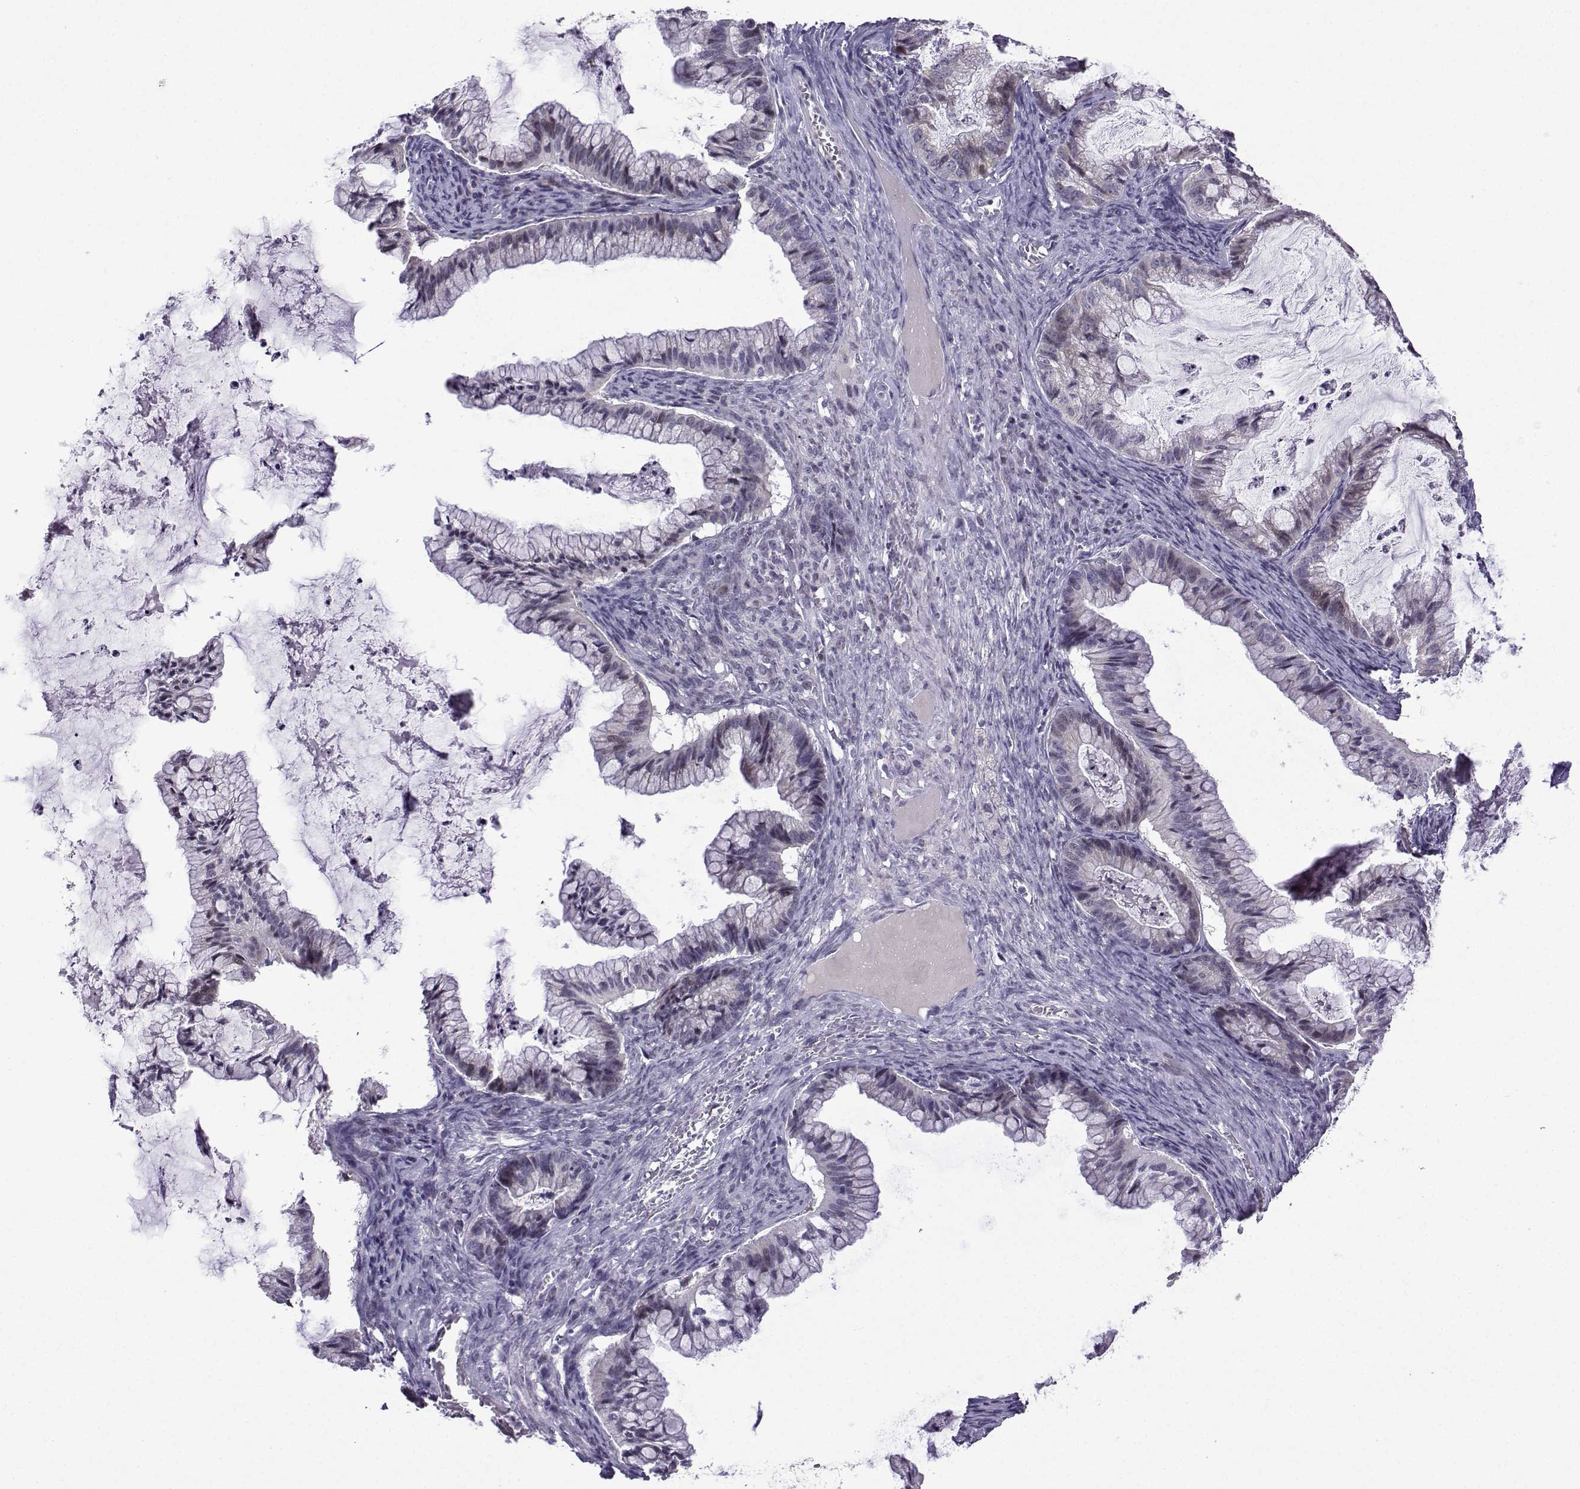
{"staining": {"intensity": "weak", "quantity": "<25%", "location": "nuclear"}, "tissue": "ovarian cancer", "cell_type": "Tumor cells", "image_type": "cancer", "snomed": [{"axis": "morphology", "description": "Cystadenocarcinoma, mucinous, NOS"}, {"axis": "topography", "description": "Ovary"}], "caption": "Ovarian mucinous cystadenocarcinoma stained for a protein using IHC shows no expression tumor cells.", "gene": "FGF3", "patient": {"sex": "female", "age": 57}}